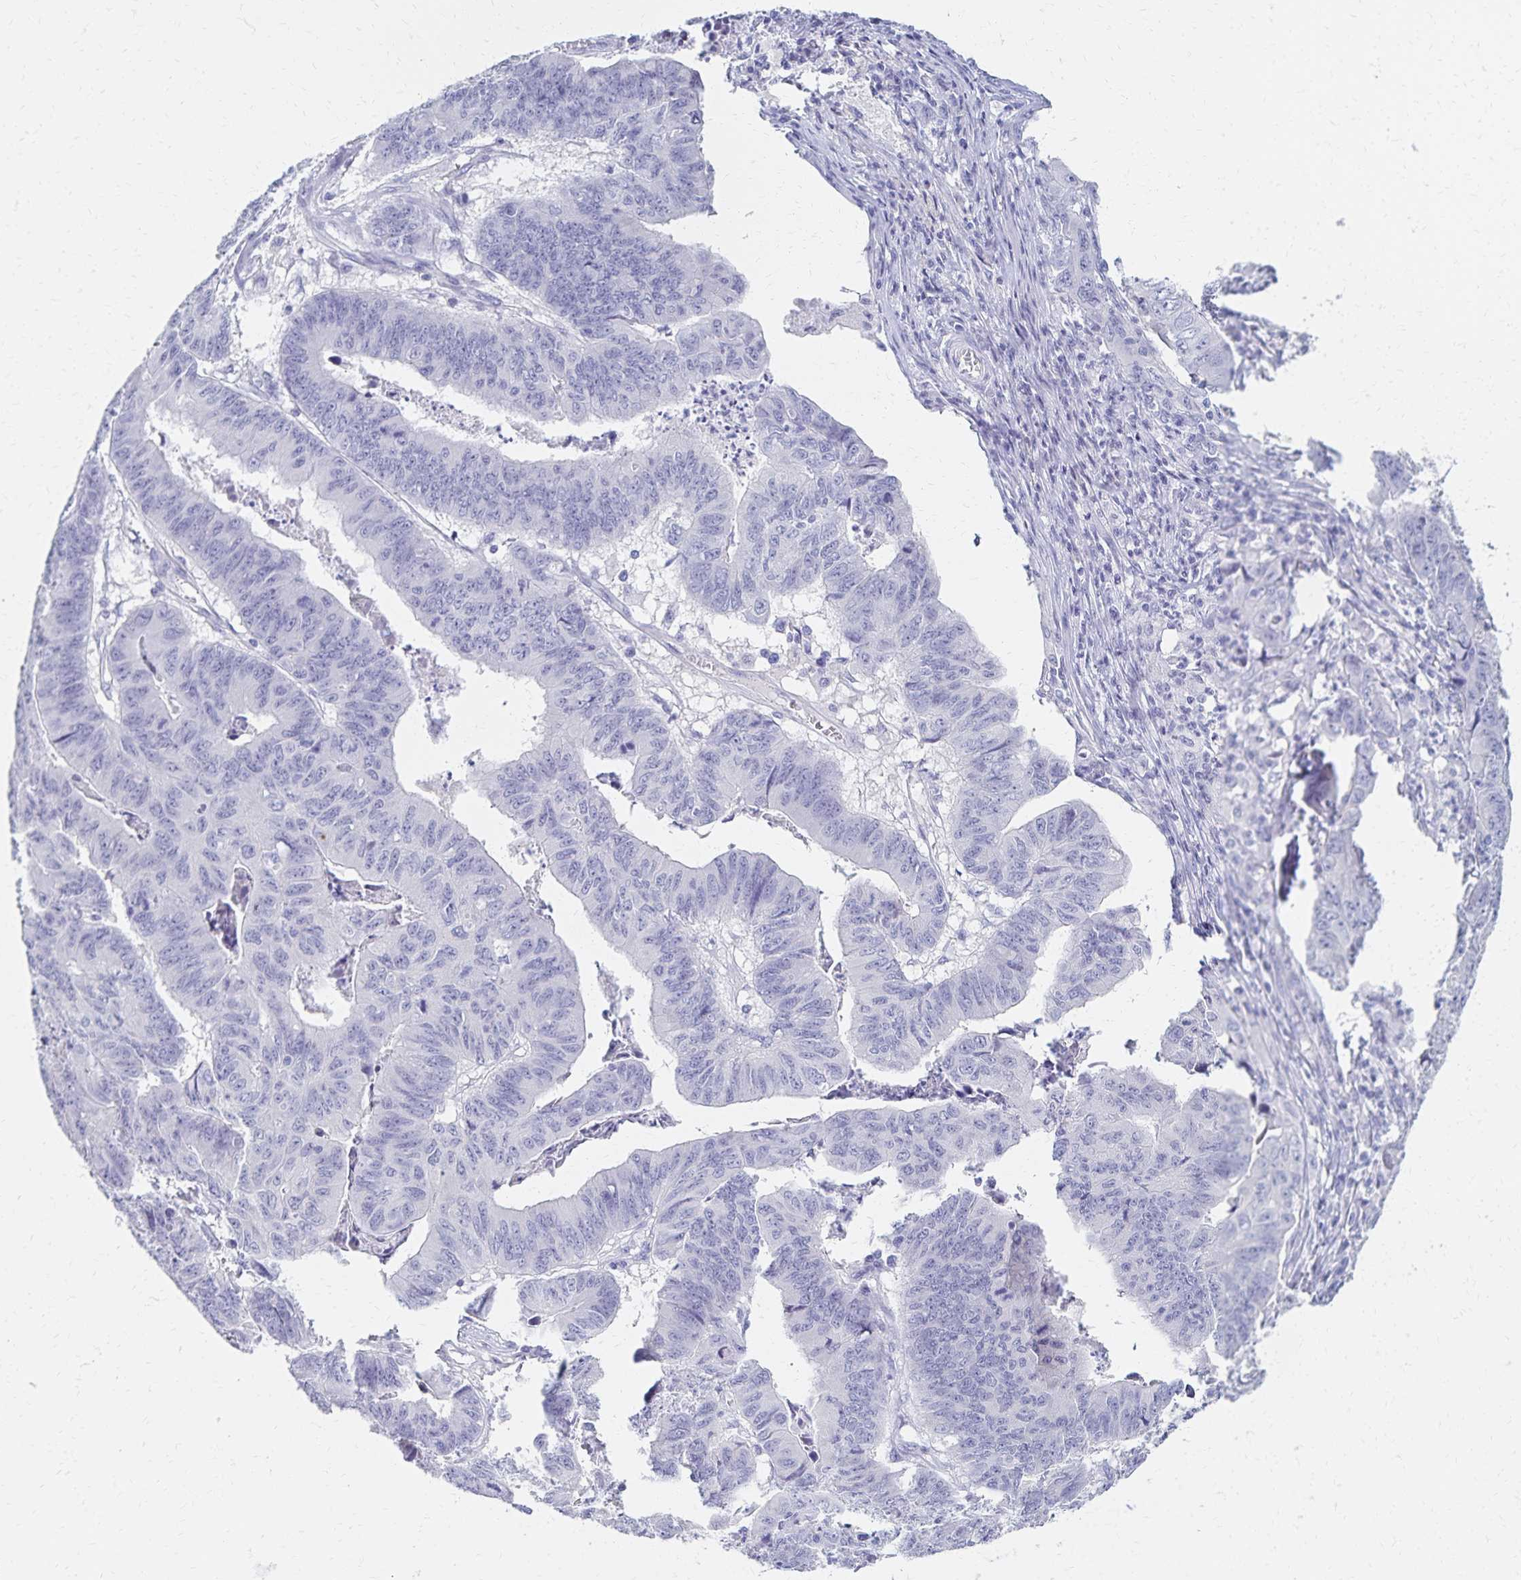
{"staining": {"intensity": "negative", "quantity": "none", "location": "none"}, "tissue": "stomach cancer", "cell_type": "Tumor cells", "image_type": "cancer", "snomed": [{"axis": "morphology", "description": "Adenocarcinoma, NOS"}, {"axis": "topography", "description": "Stomach, lower"}], "caption": "Tumor cells show no significant staining in stomach cancer. (DAB immunohistochemistry, high magnification).", "gene": "C2orf50", "patient": {"sex": "male", "age": 77}}